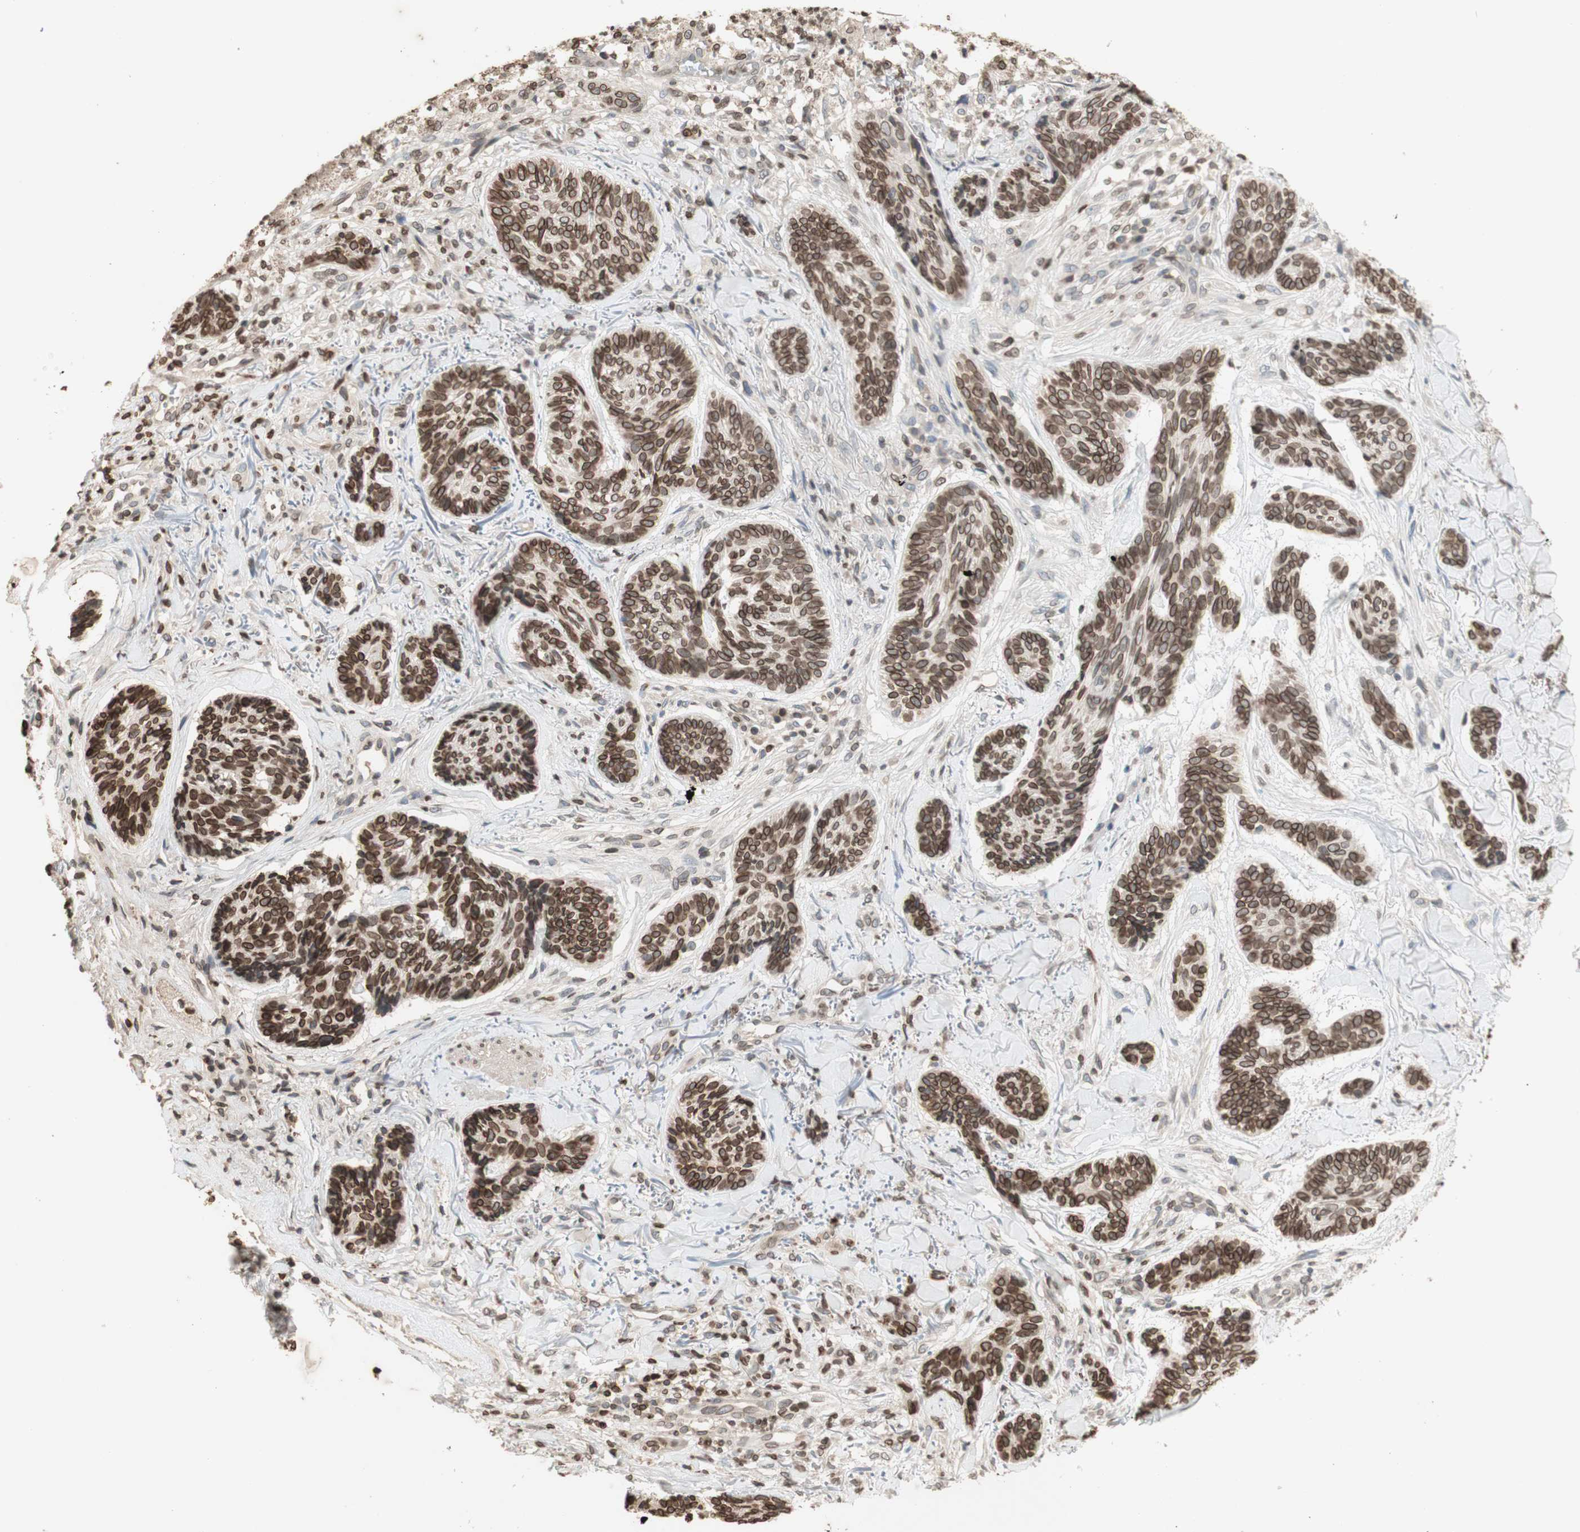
{"staining": {"intensity": "moderate", "quantity": ">75%", "location": "cytoplasmic/membranous,nuclear"}, "tissue": "skin cancer", "cell_type": "Tumor cells", "image_type": "cancer", "snomed": [{"axis": "morphology", "description": "Basal cell carcinoma"}, {"axis": "topography", "description": "Skin"}], "caption": "A brown stain highlights moderate cytoplasmic/membranous and nuclear positivity of a protein in human basal cell carcinoma (skin) tumor cells. The protein of interest is shown in brown color, while the nuclei are stained blue.", "gene": "TMPO", "patient": {"sex": "male", "age": 43}}